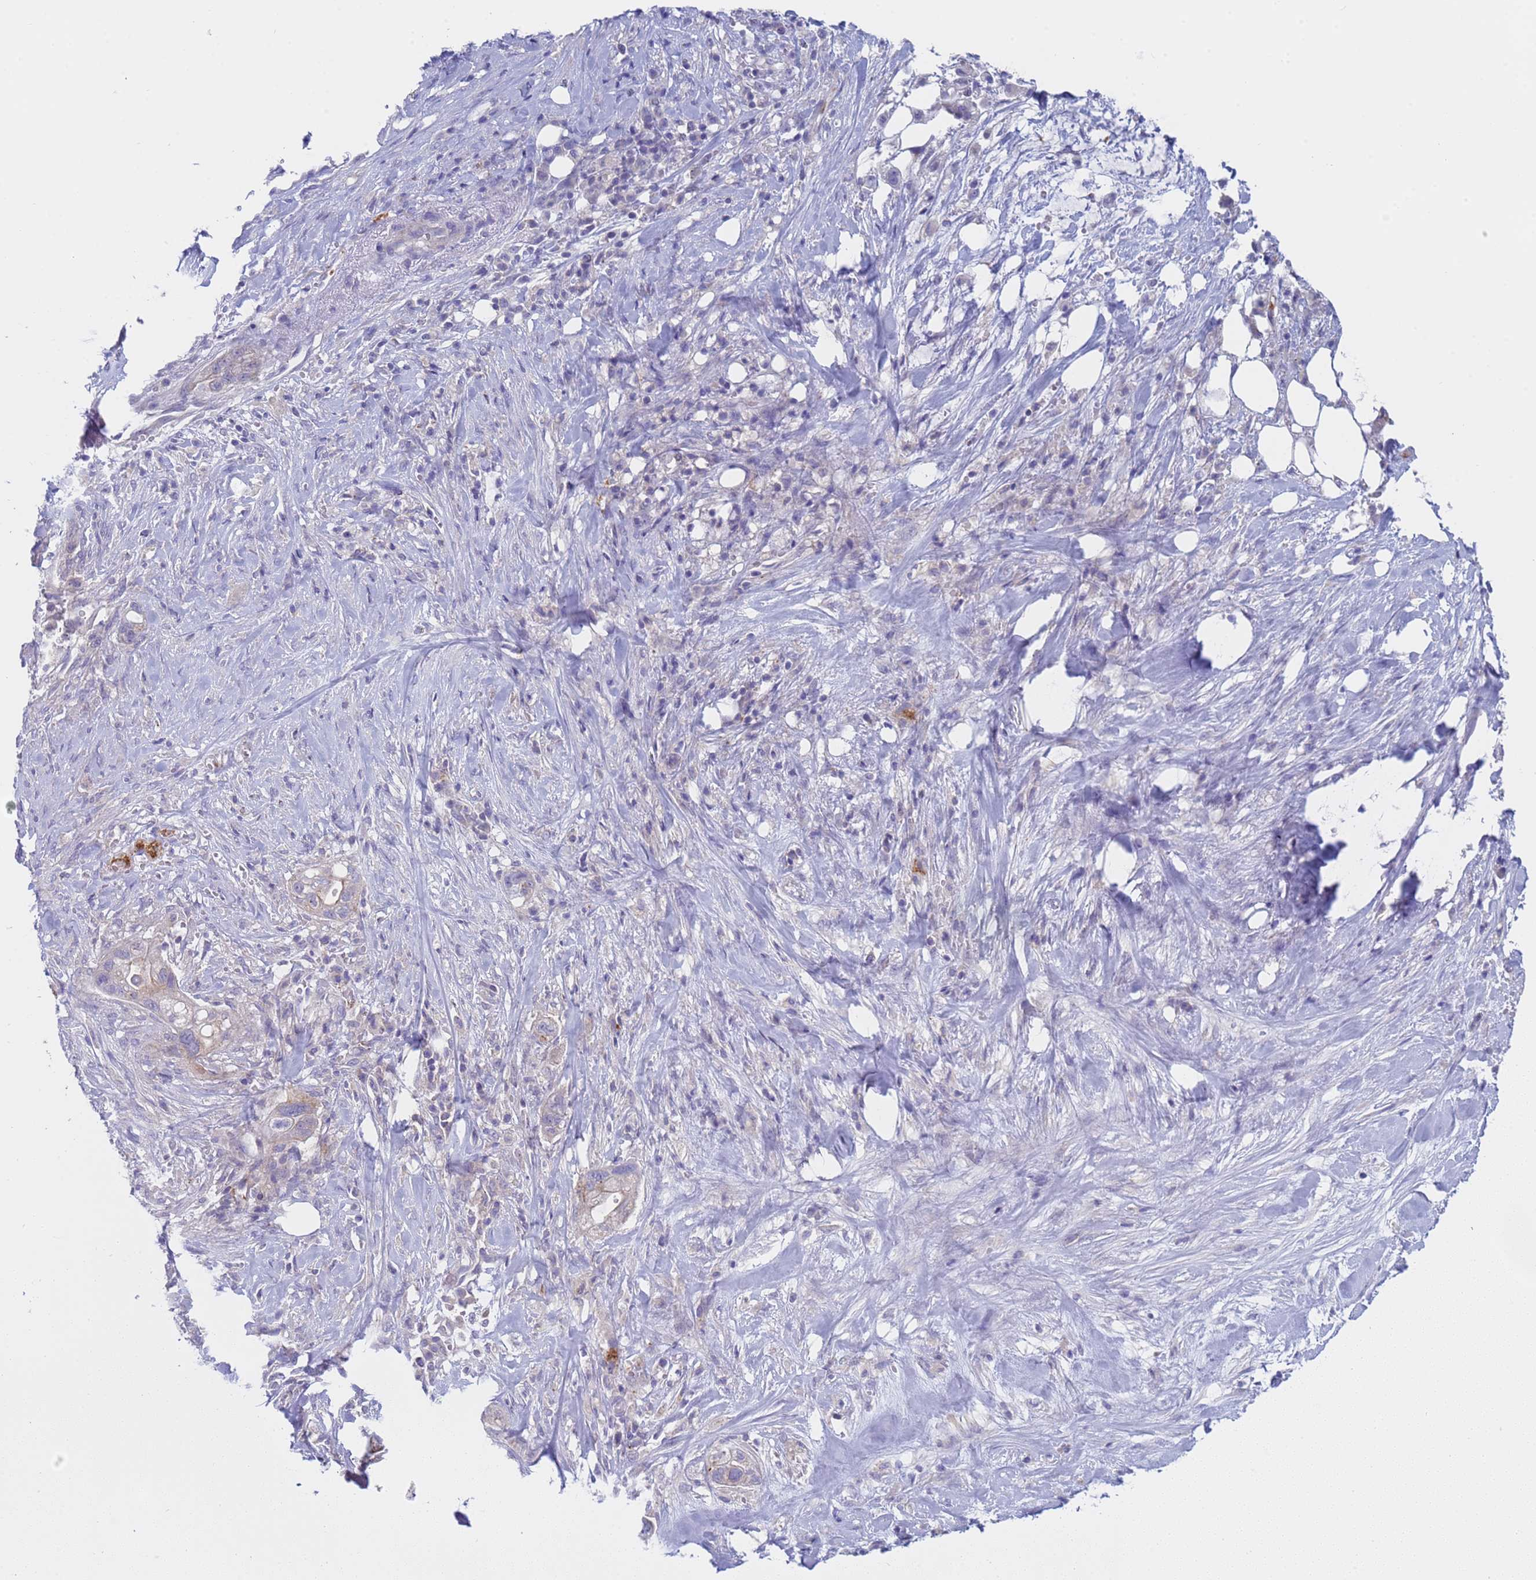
{"staining": {"intensity": "negative", "quantity": "none", "location": "none"}, "tissue": "pancreatic cancer", "cell_type": "Tumor cells", "image_type": "cancer", "snomed": [{"axis": "morphology", "description": "Adenocarcinoma, NOS"}, {"axis": "topography", "description": "Pancreas"}], "caption": "Pancreatic adenocarcinoma was stained to show a protein in brown. There is no significant expression in tumor cells.", "gene": "CAPN7", "patient": {"sex": "male", "age": 44}}